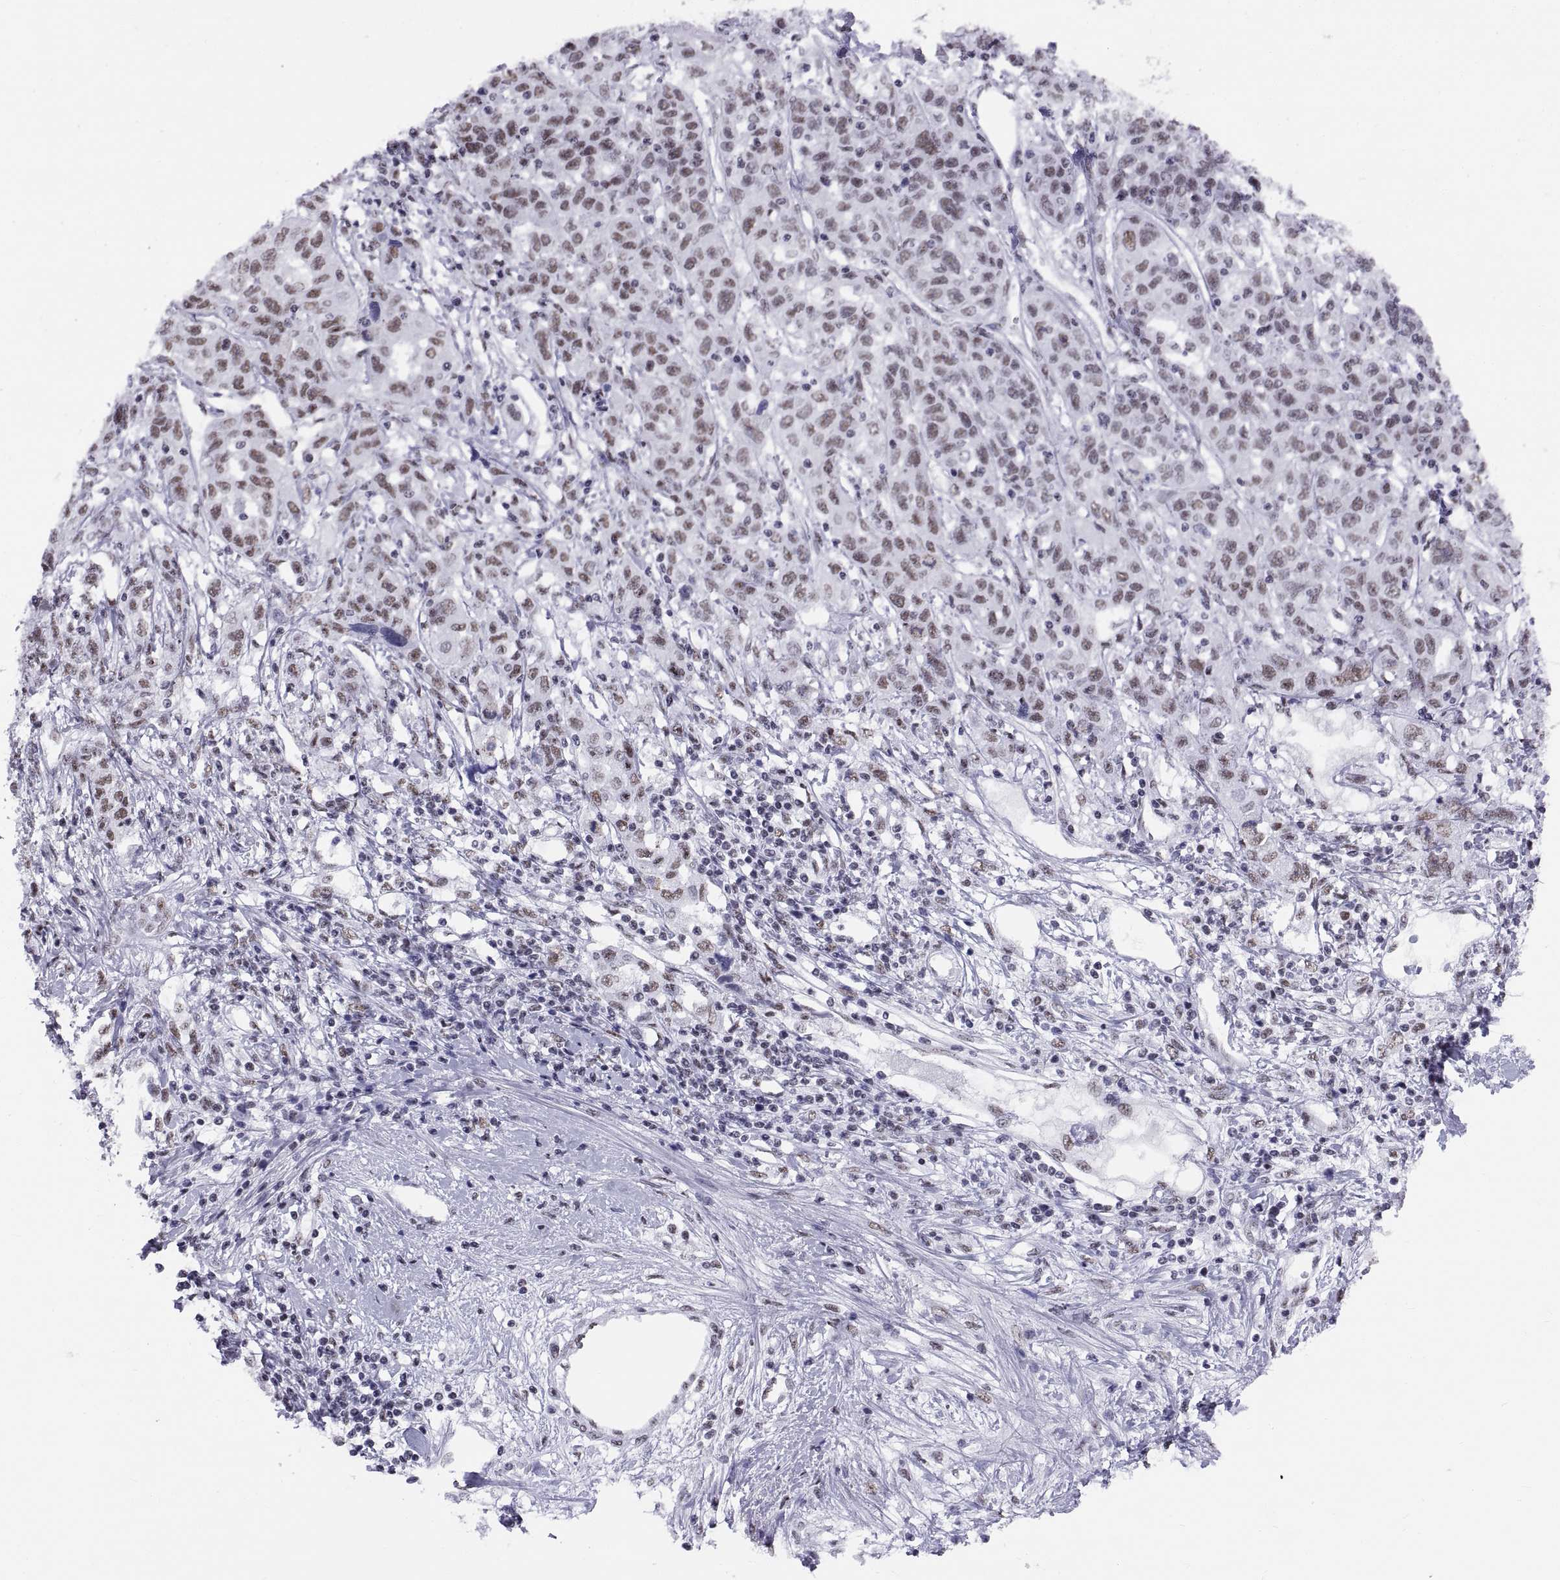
{"staining": {"intensity": "moderate", "quantity": ">75%", "location": "nuclear"}, "tissue": "liver cancer", "cell_type": "Tumor cells", "image_type": "cancer", "snomed": [{"axis": "morphology", "description": "Adenocarcinoma, NOS"}, {"axis": "morphology", "description": "Cholangiocarcinoma"}, {"axis": "topography", "description": "Liver"}], "caption": "Protein analysis of liver cholangiocarcinoma tissue reveals moderate nuclear positivity in about >75% of tumor cells.", "gene": "NEUROD6", "patient": {"sex": "male", "age": 64}}